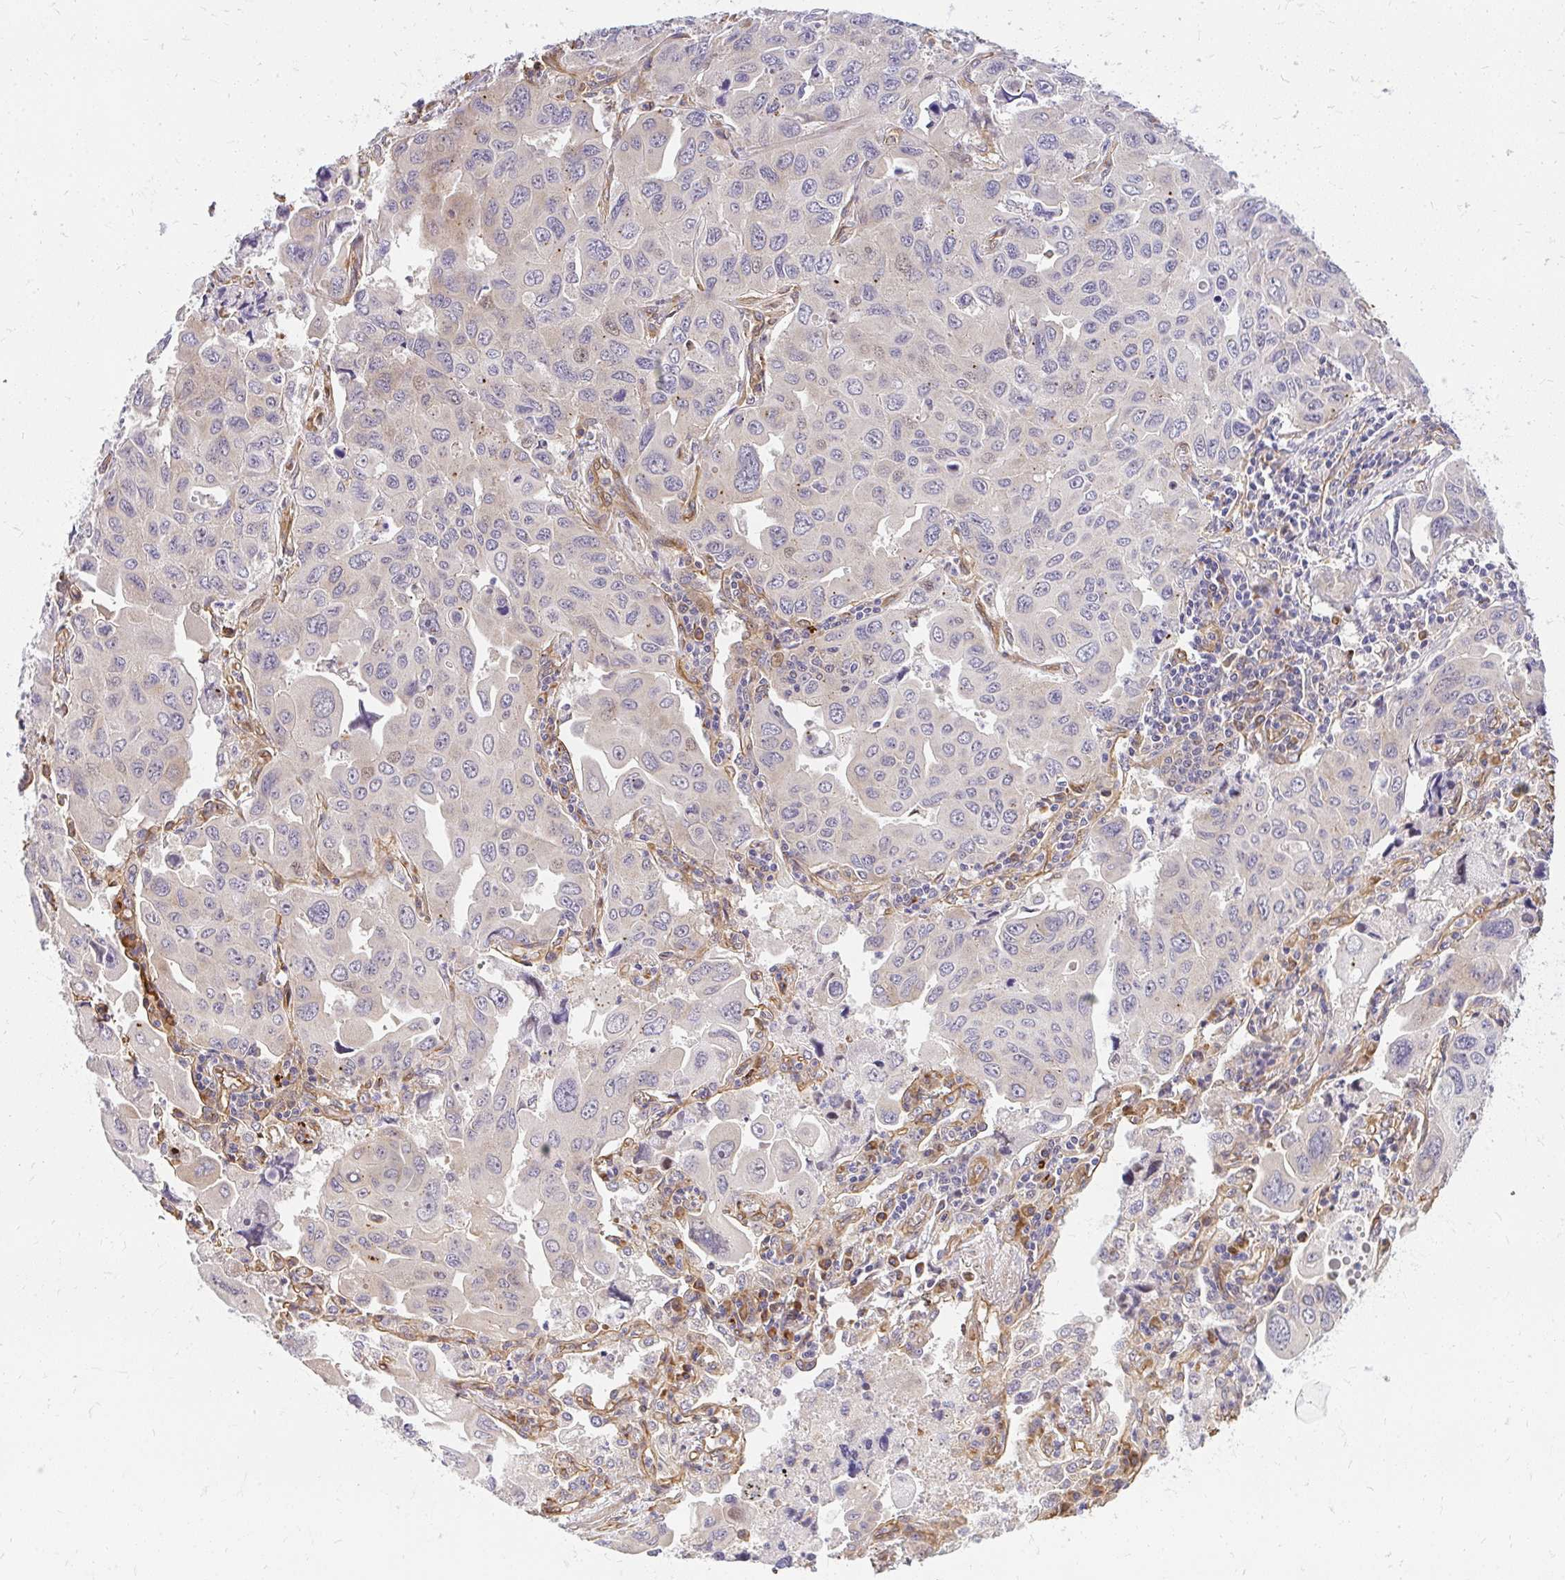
{"staining": {"intensity": "weak", "quantity": "<25%", "location": "cytoplasmic/membranous"}, "tissue": "lung cancer", "cell_type": "Tumor cells", "image_type": "cancer", "snomed": [{"axis": "morphology", "description": "Adenocarcinoma, NOS"}, {"axis": "topography", "description": "Lung"}], "caption": "Adenocarcinoma (lung) was stained to show a protein in brown. There is no significant positivity in tumor cells. The staining is performed using DAB brown chromogen with nuclei counter-stained in using hematoxylin.", "gene": "RSKR", "patient": {"sex": "male", "age": 64}}